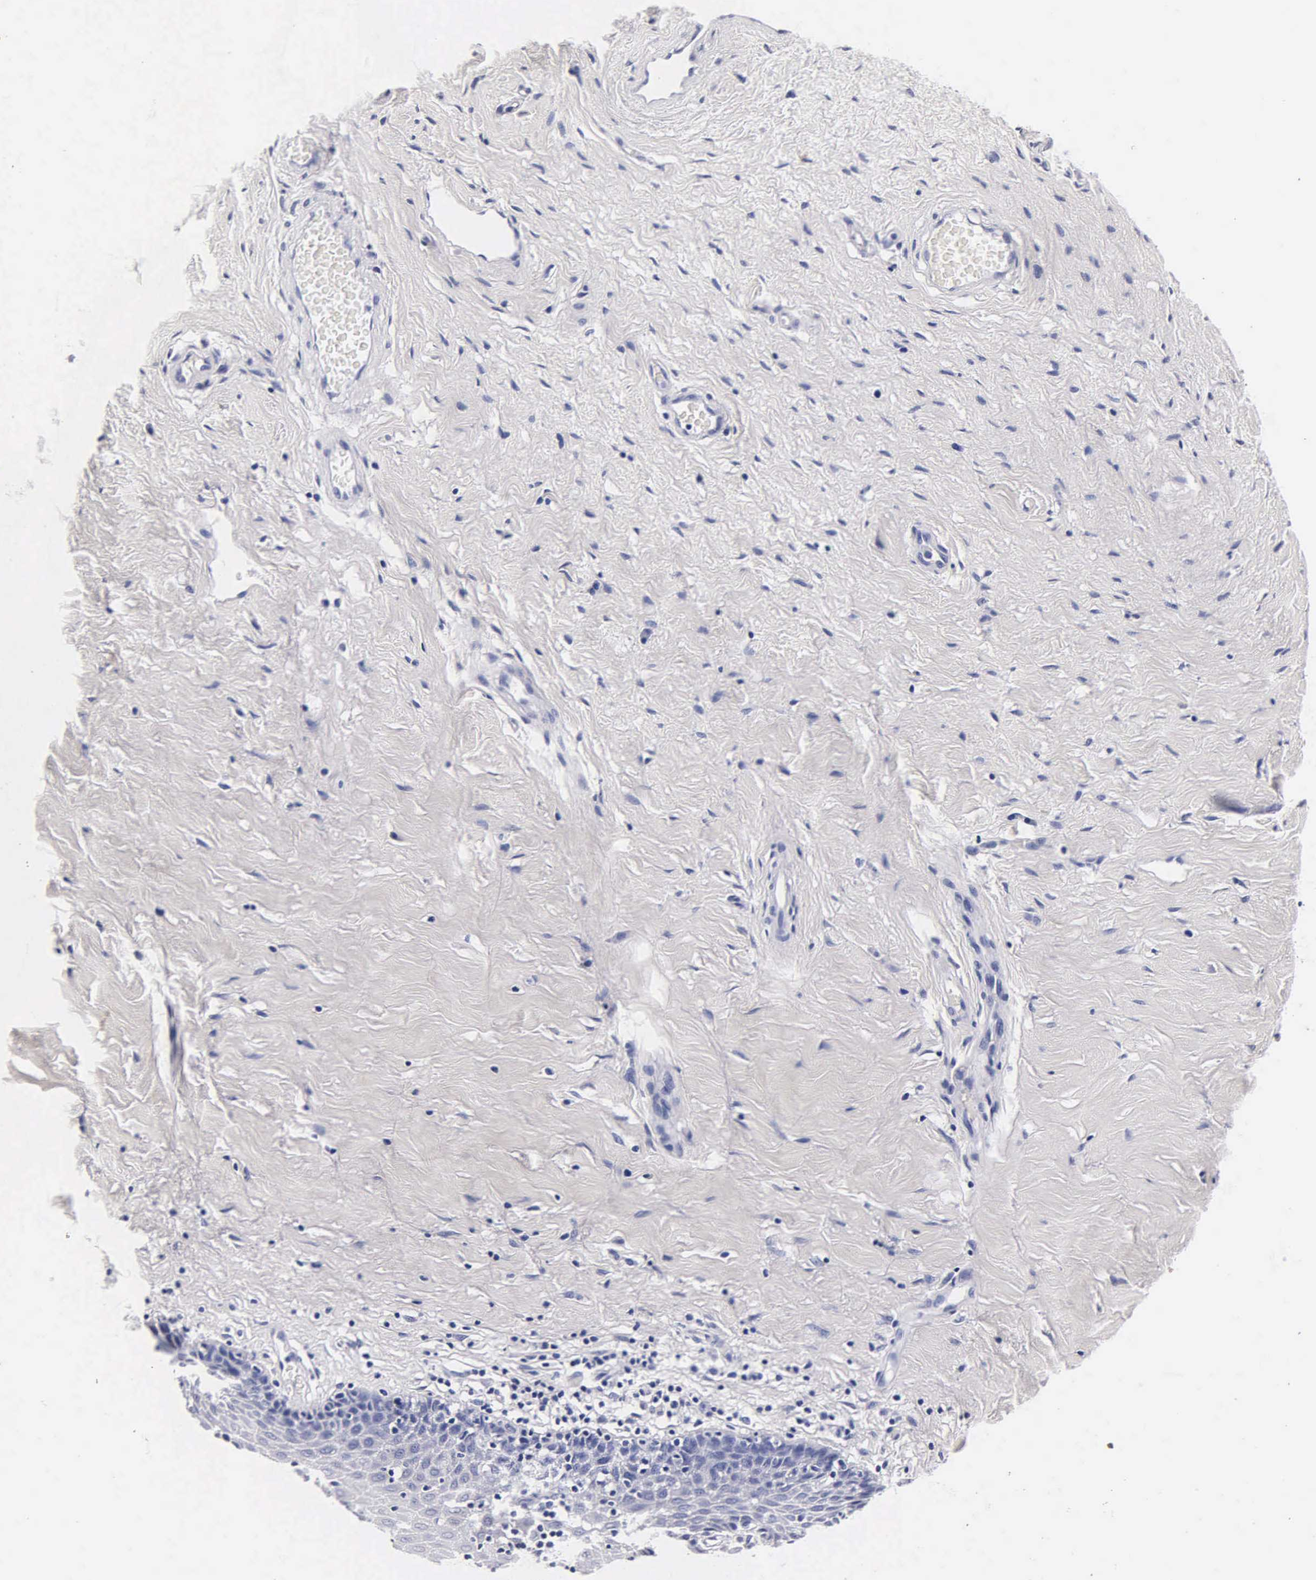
{"staining": {"intensity": "negative", "quantity": "none", "location": "none"}, "tissue": "cervix", "cell_type": "Glandular cells", "image_type": "normal", "snomed": [{"axis": "morphology", "description": "Normal tissue, NOS"}, {"axis": "topography", "description": "Cervix"}], "caption": "Immunohistochemical staining of unremarkable cervix shows no significant staining in glandular cells. (Brightfield microscopy of DAB (3,3'-diaminobenzidine) immunohistochemistry at high magnification).", "gene": "MB", "patient": {"sex": "female", "age": 53}}